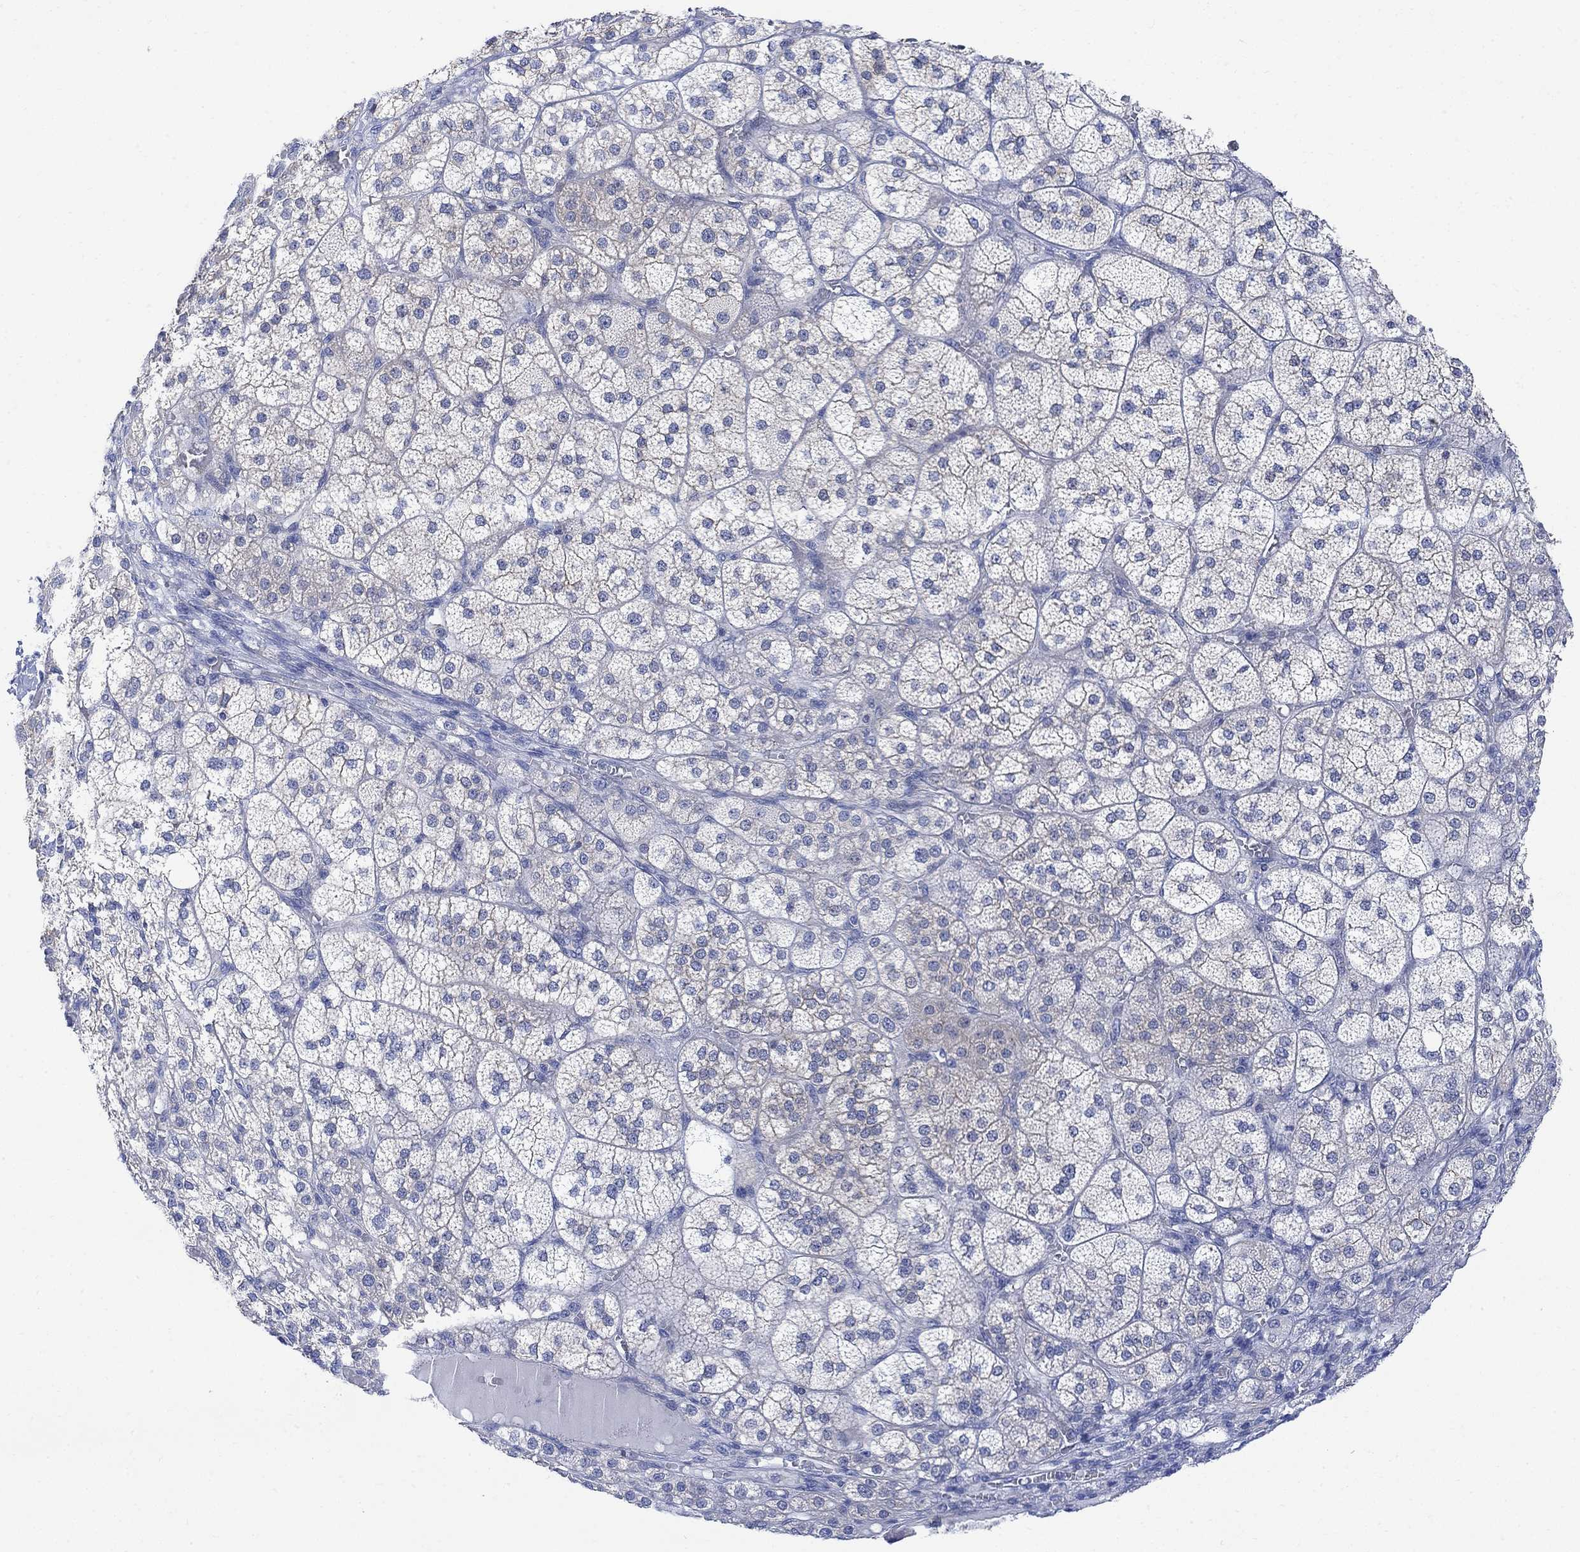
{"staining": {"intensity": "weak", "quantity": "<25%", "location": "cytoplasmic/membranous"}, "tissue": "adrenal gland", "cell_type": "Glandular cells", "image_type": "normal", "snomed": [{"axis": "morphology", "description": "Normal tissue, NOS"}, {"axis": "topography", "description": "Adrenal gland"}], "caption": "The histopathology image reveals no significant staining in glandular cells of adrenal gland. (Stains: DAB immunohistochemistry (IHC) with hematoxylin counter stain, Microscopy: brightfield microscopy at high magnification).", "gene": "ARSK", "patient": {"sex": "female", "age": 60}}